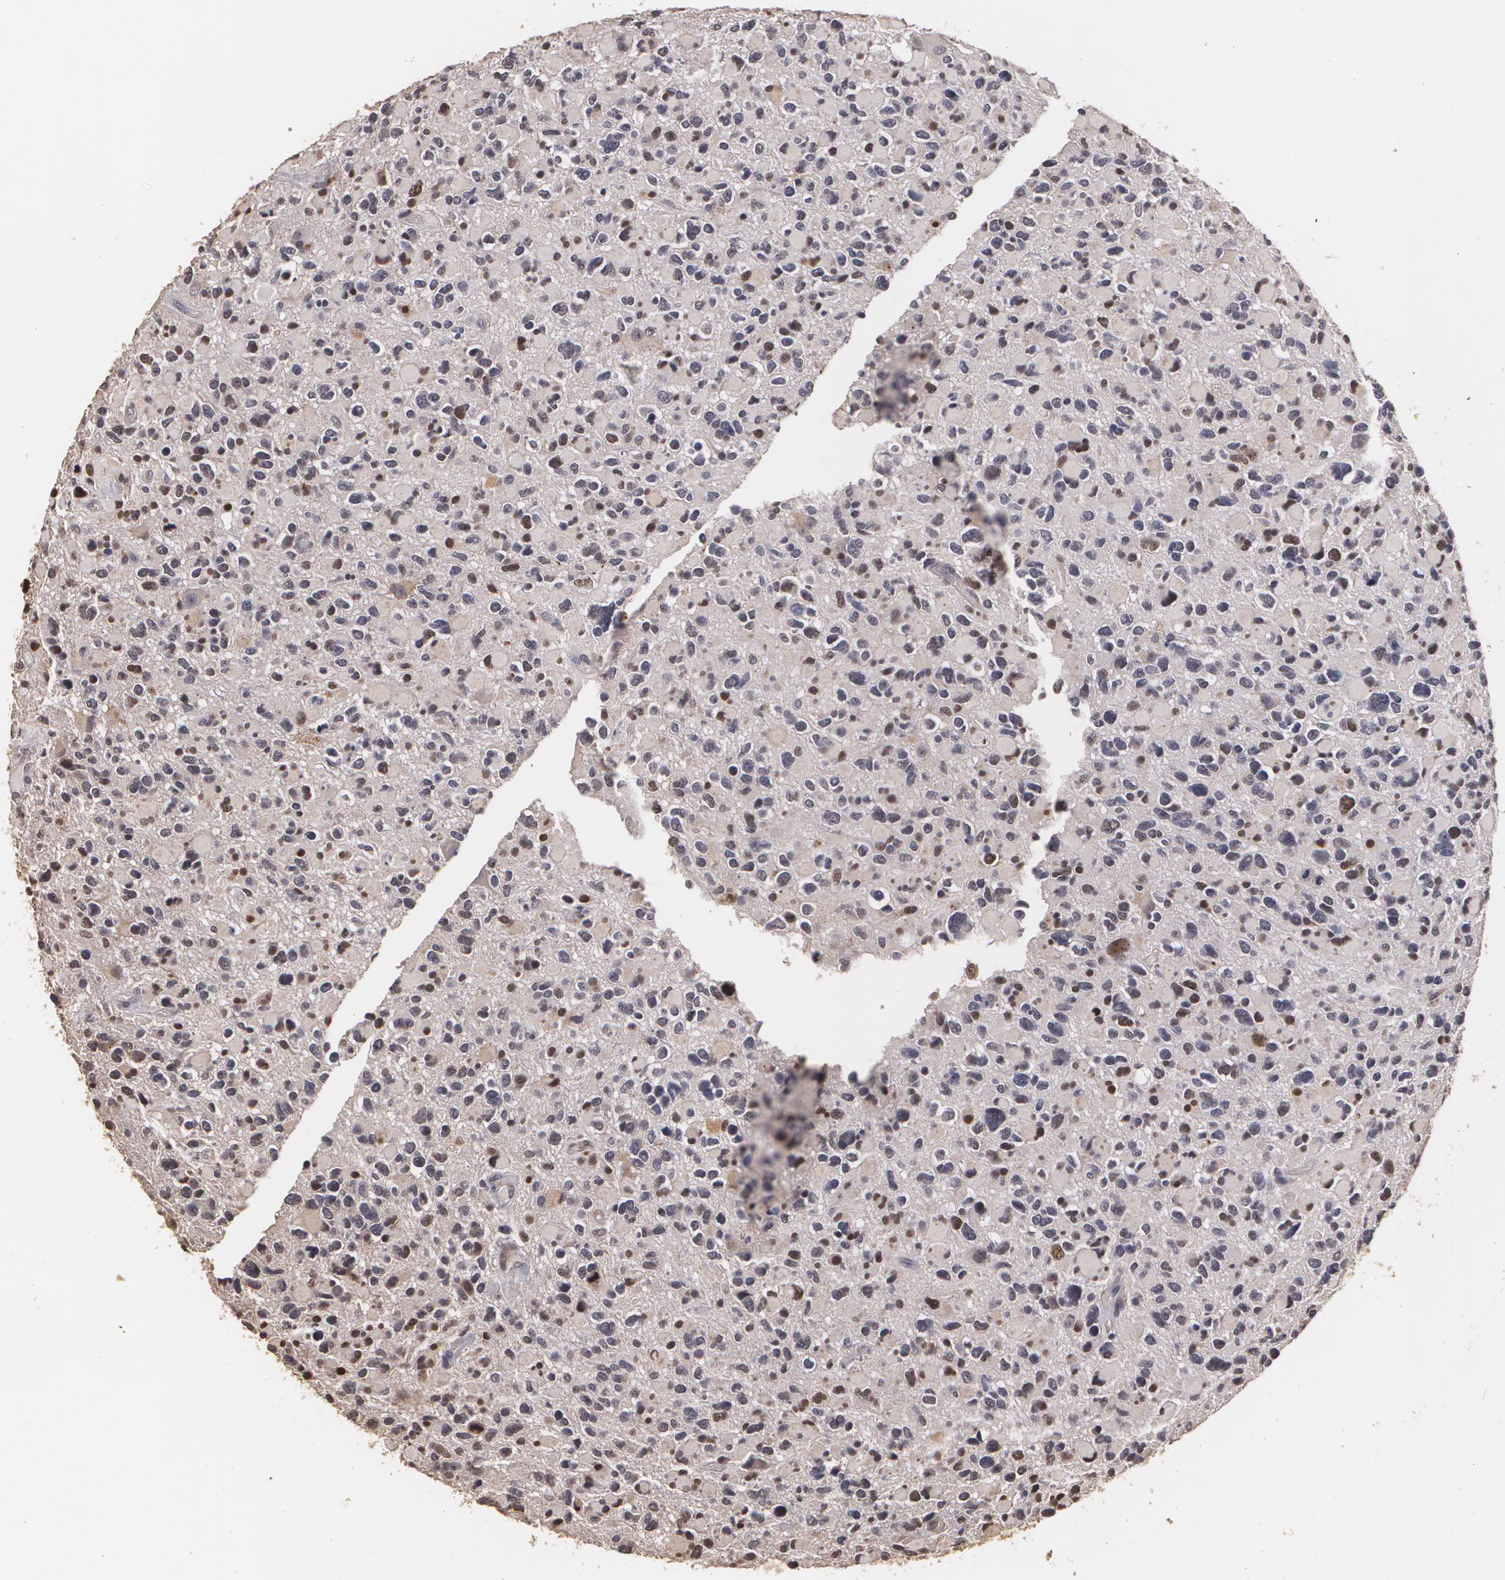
{"staining": {"intensity": "moderate", "quantity": "<25%", "location": "cytoplasmic/membranous,nuclear"}, "tissue": "glioma", "cell_type": "Tumor cells", "image_type": "cancer", "snomed": [{"axis": "morphology", "description": "Glioma, malignant, High grade"}, {"axis": "topography", "description": "Brain"}], "caption": "Glioma was stained to show a protein in brown. There is low levels of moderate cytoplasmic/membranous and nuclear positivity in about <25% of tumor cells.", "gene": "BRCA1", "patient": {"sex": "female", "age": 37}}